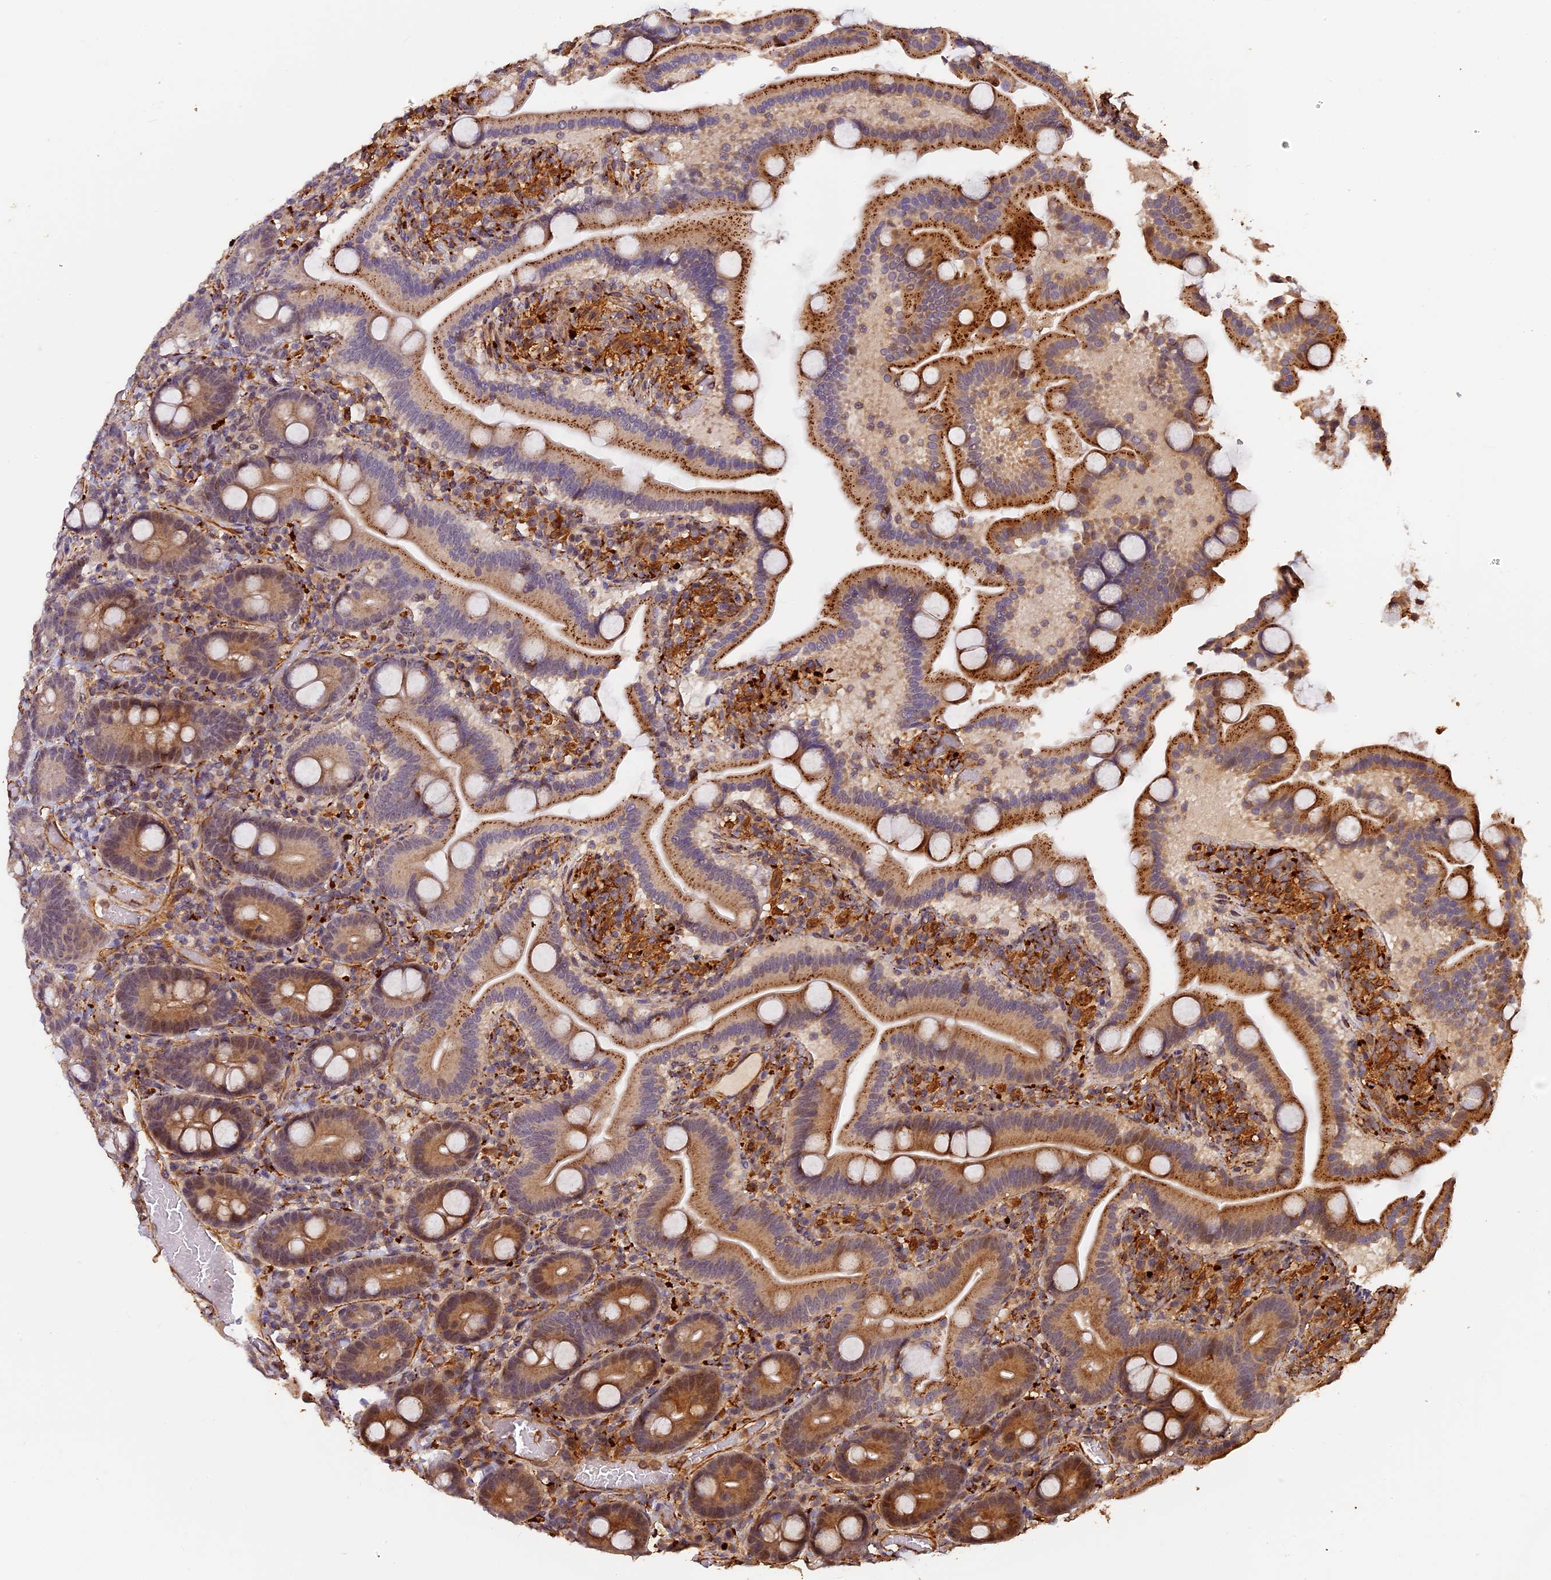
{"staining": {"intensity": "strong", "quantity": ">75%", "location": "cytoplasmic/membranous"}, "tissue": "duodenum", "cell_type": "Glandular cells", "image_type": "normal", "snomed": [{"axis": "morphology", "description": "Normal tissue, NOS"}, {"axis": "topography", "description": "Duodenum"}], "caption": "Immunohistochemical staining of normal human duodenum shows high levels of strong cytoplasmic/membranous positivity in approximately >75% of glandular cells.", "gene": "MMP15", "patient": {"sex": "male", "age": 55}}